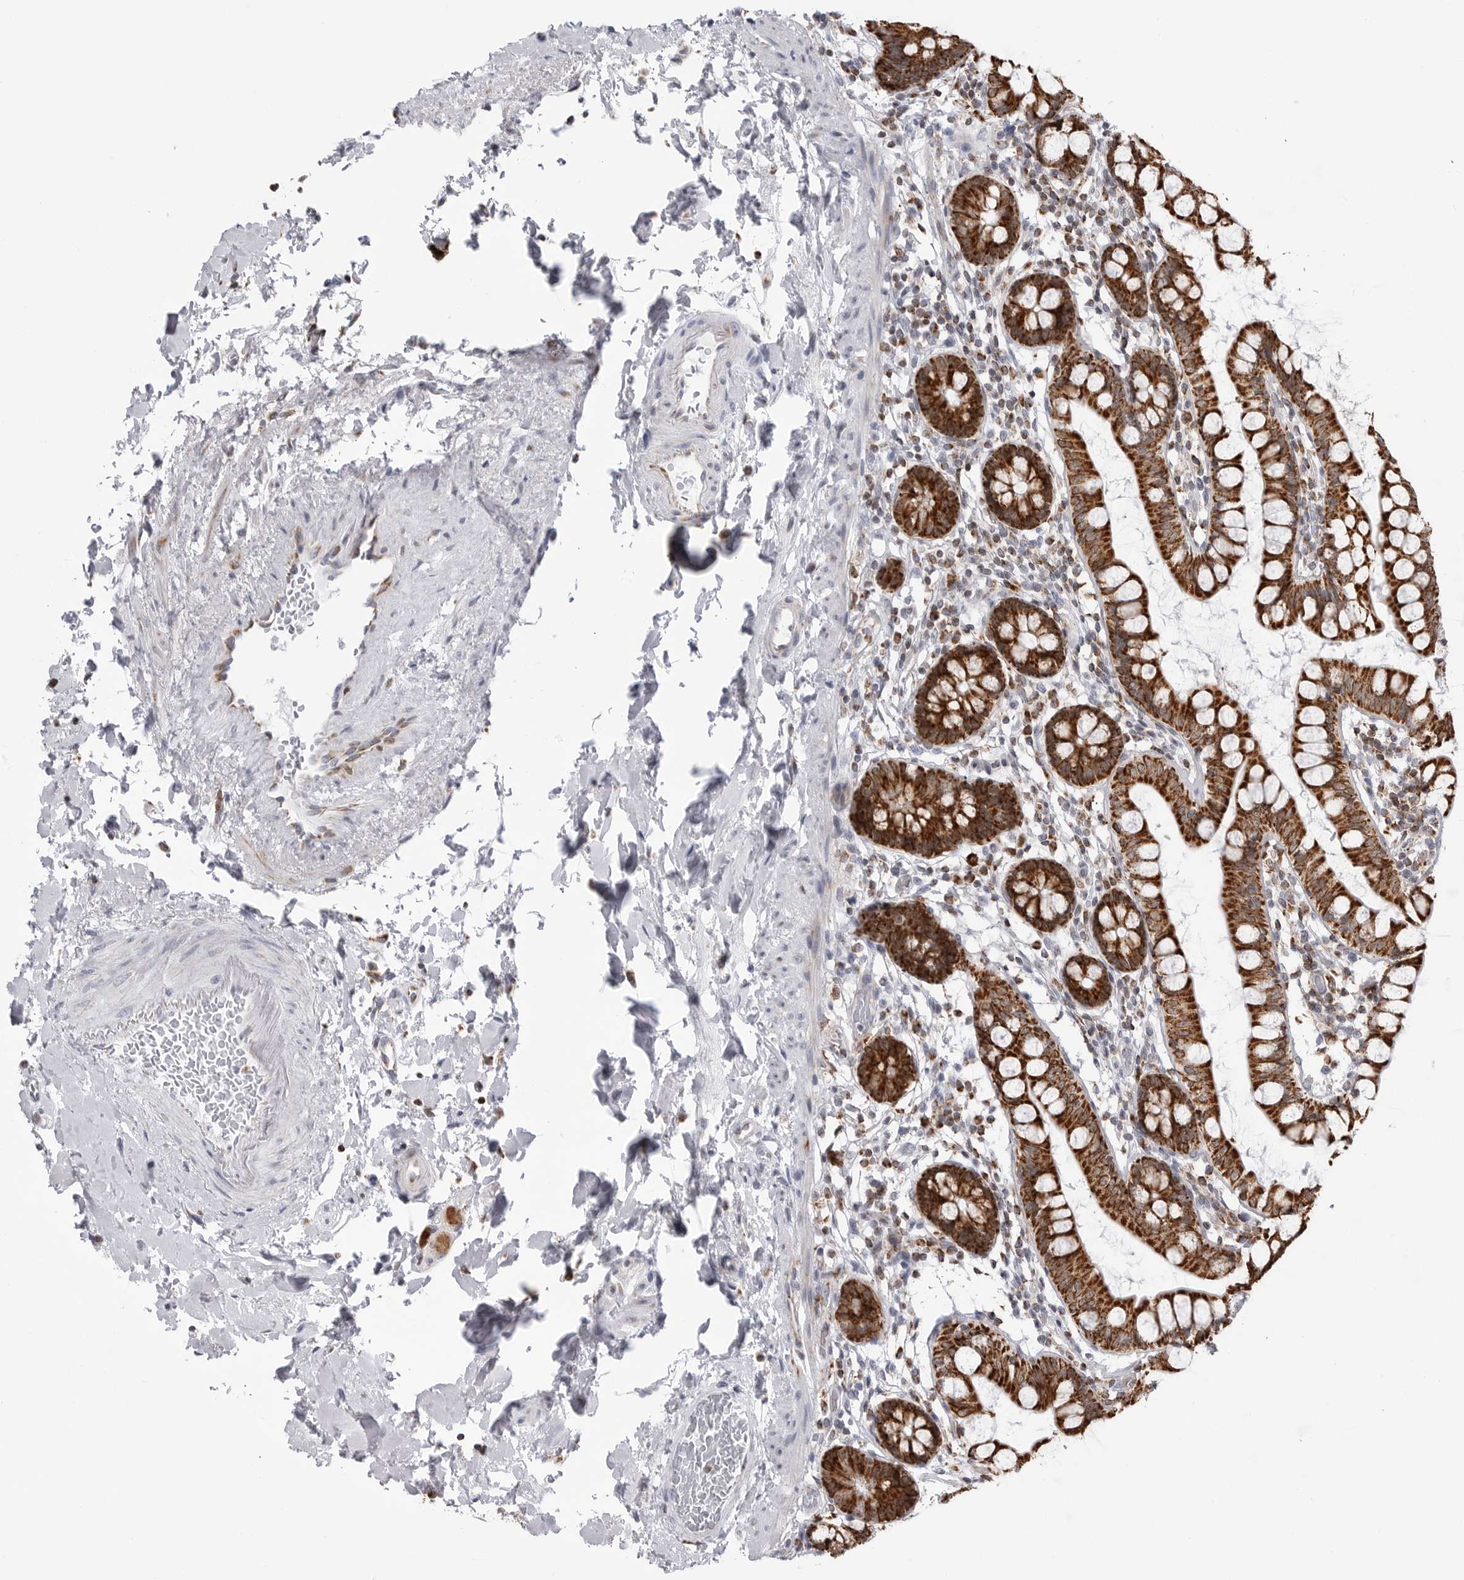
{"staining": {"intensity": "strong", "quantity": ">75%", "location": "cytoplasmic/membranous"}, "tissue": "small intestine", "cell_type": "Glandular cells", "image_type": "normal", "snomed": [{"axis": "morphology", "description": "Normal tissue, NOS"}, {"axis": "topography", "description": "Small intestine"}], "caption": "Immunohistochemistry (DAB) staining of benign small intestine reveals strong cytoplasmic/membranous protein expression in approximately >75% of glandular cells. The staining is performed using DAB (3,3'-diaminobenzidine) brown chromogen to label protein expression. The nuclei are counter-stained blue using hematoxylin.", "gene": "COX5A", "patient": {"sex": "female", "age": 84}}